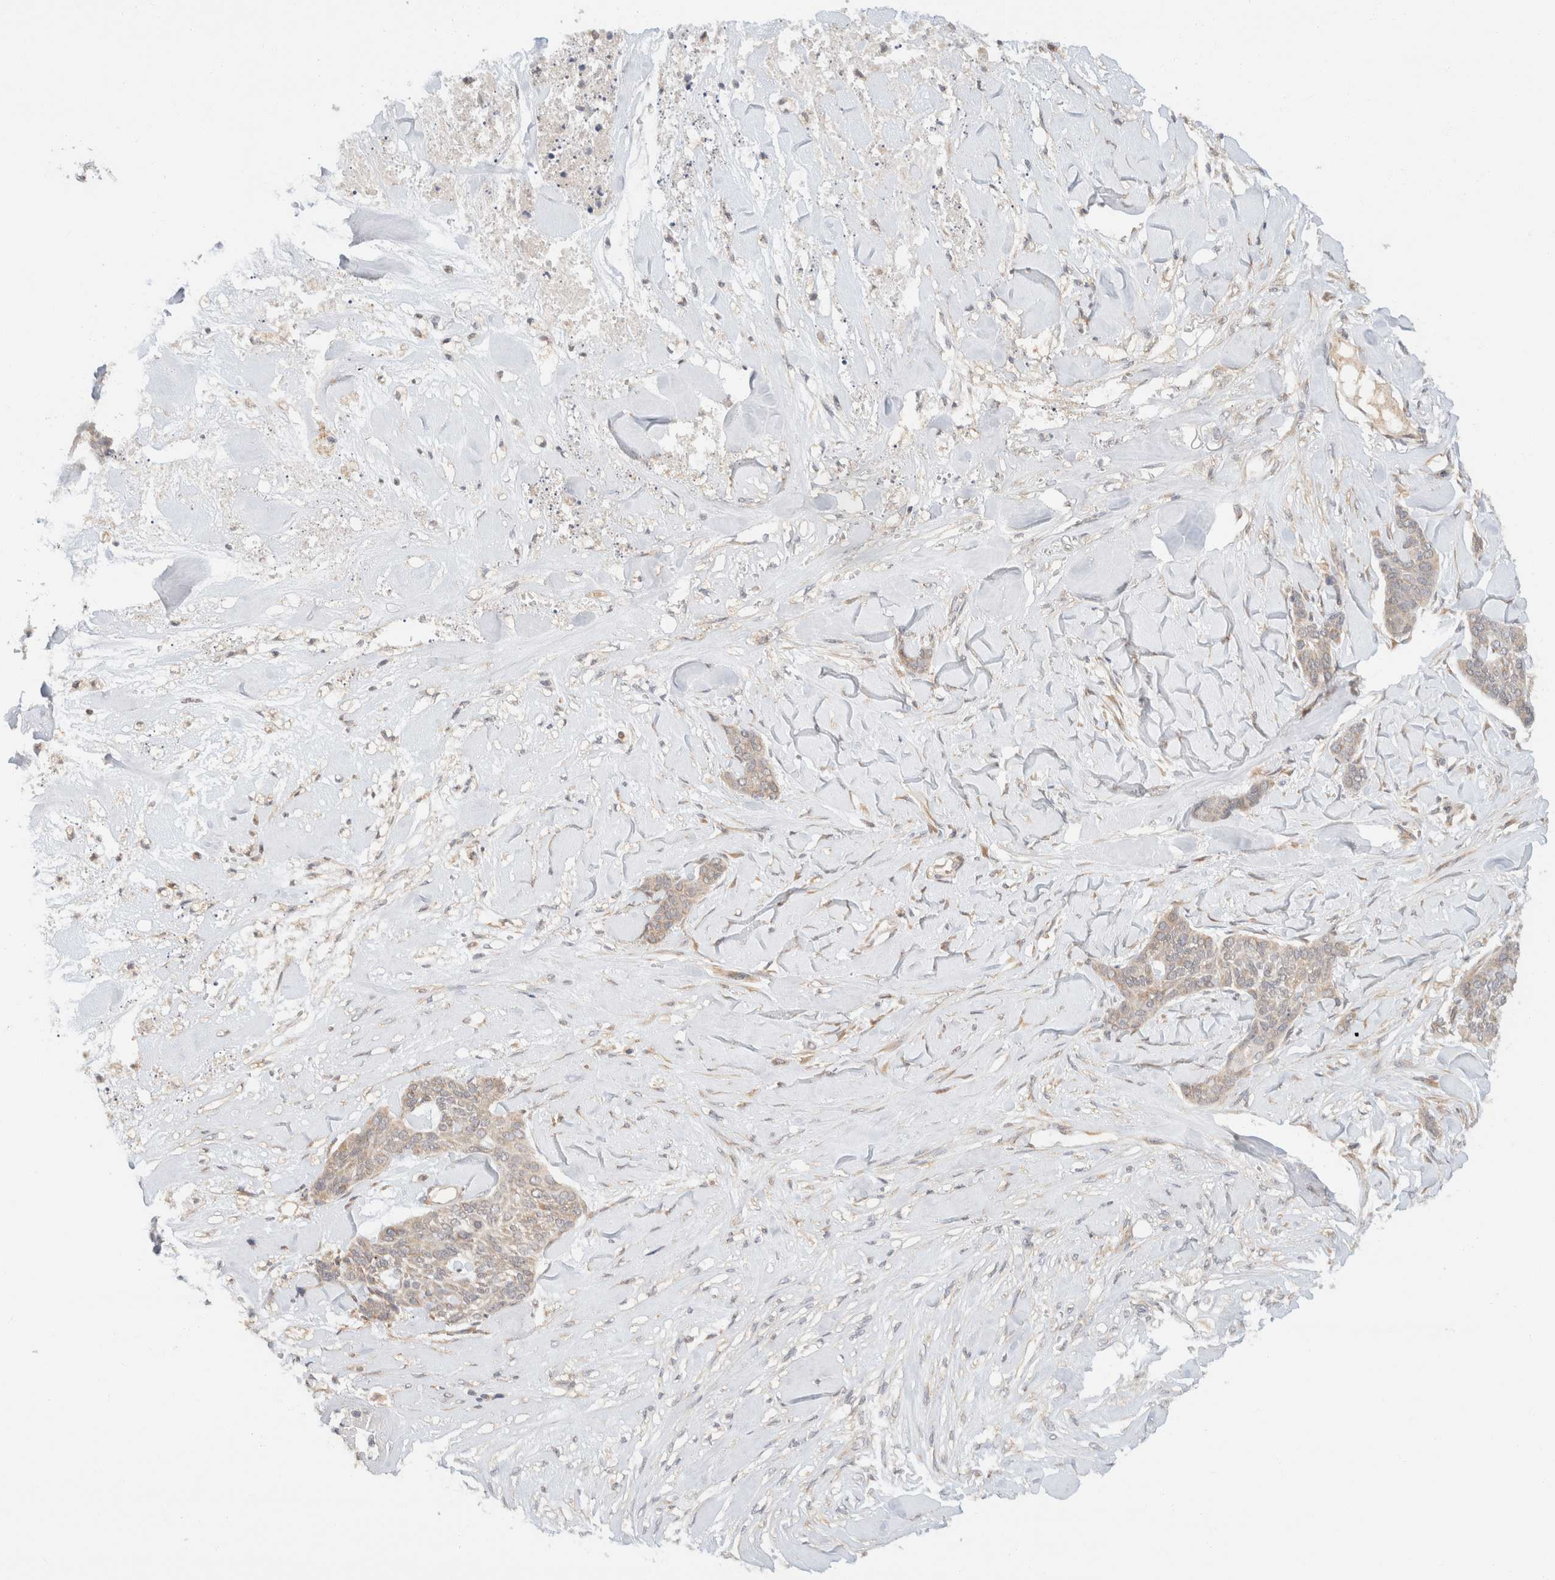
{"staining": {"intensity": "weak", "quantity": "<25%", "location": "cytoplasmic/membranous"}, "tissue": "skin cancer", "cell_type": "Tumor cells", "image_type": "cancer", "snomed": [{"axis": "morphology", "description": "Basal cell carcinoma"}, {"axis": "topography", "description": "Skin"}], "caption": "Tumor cells show no significant staining in basal cell carcinoma (skin).", "gene": "TACC1", "patient": {"sex": "female", "age": 64}}